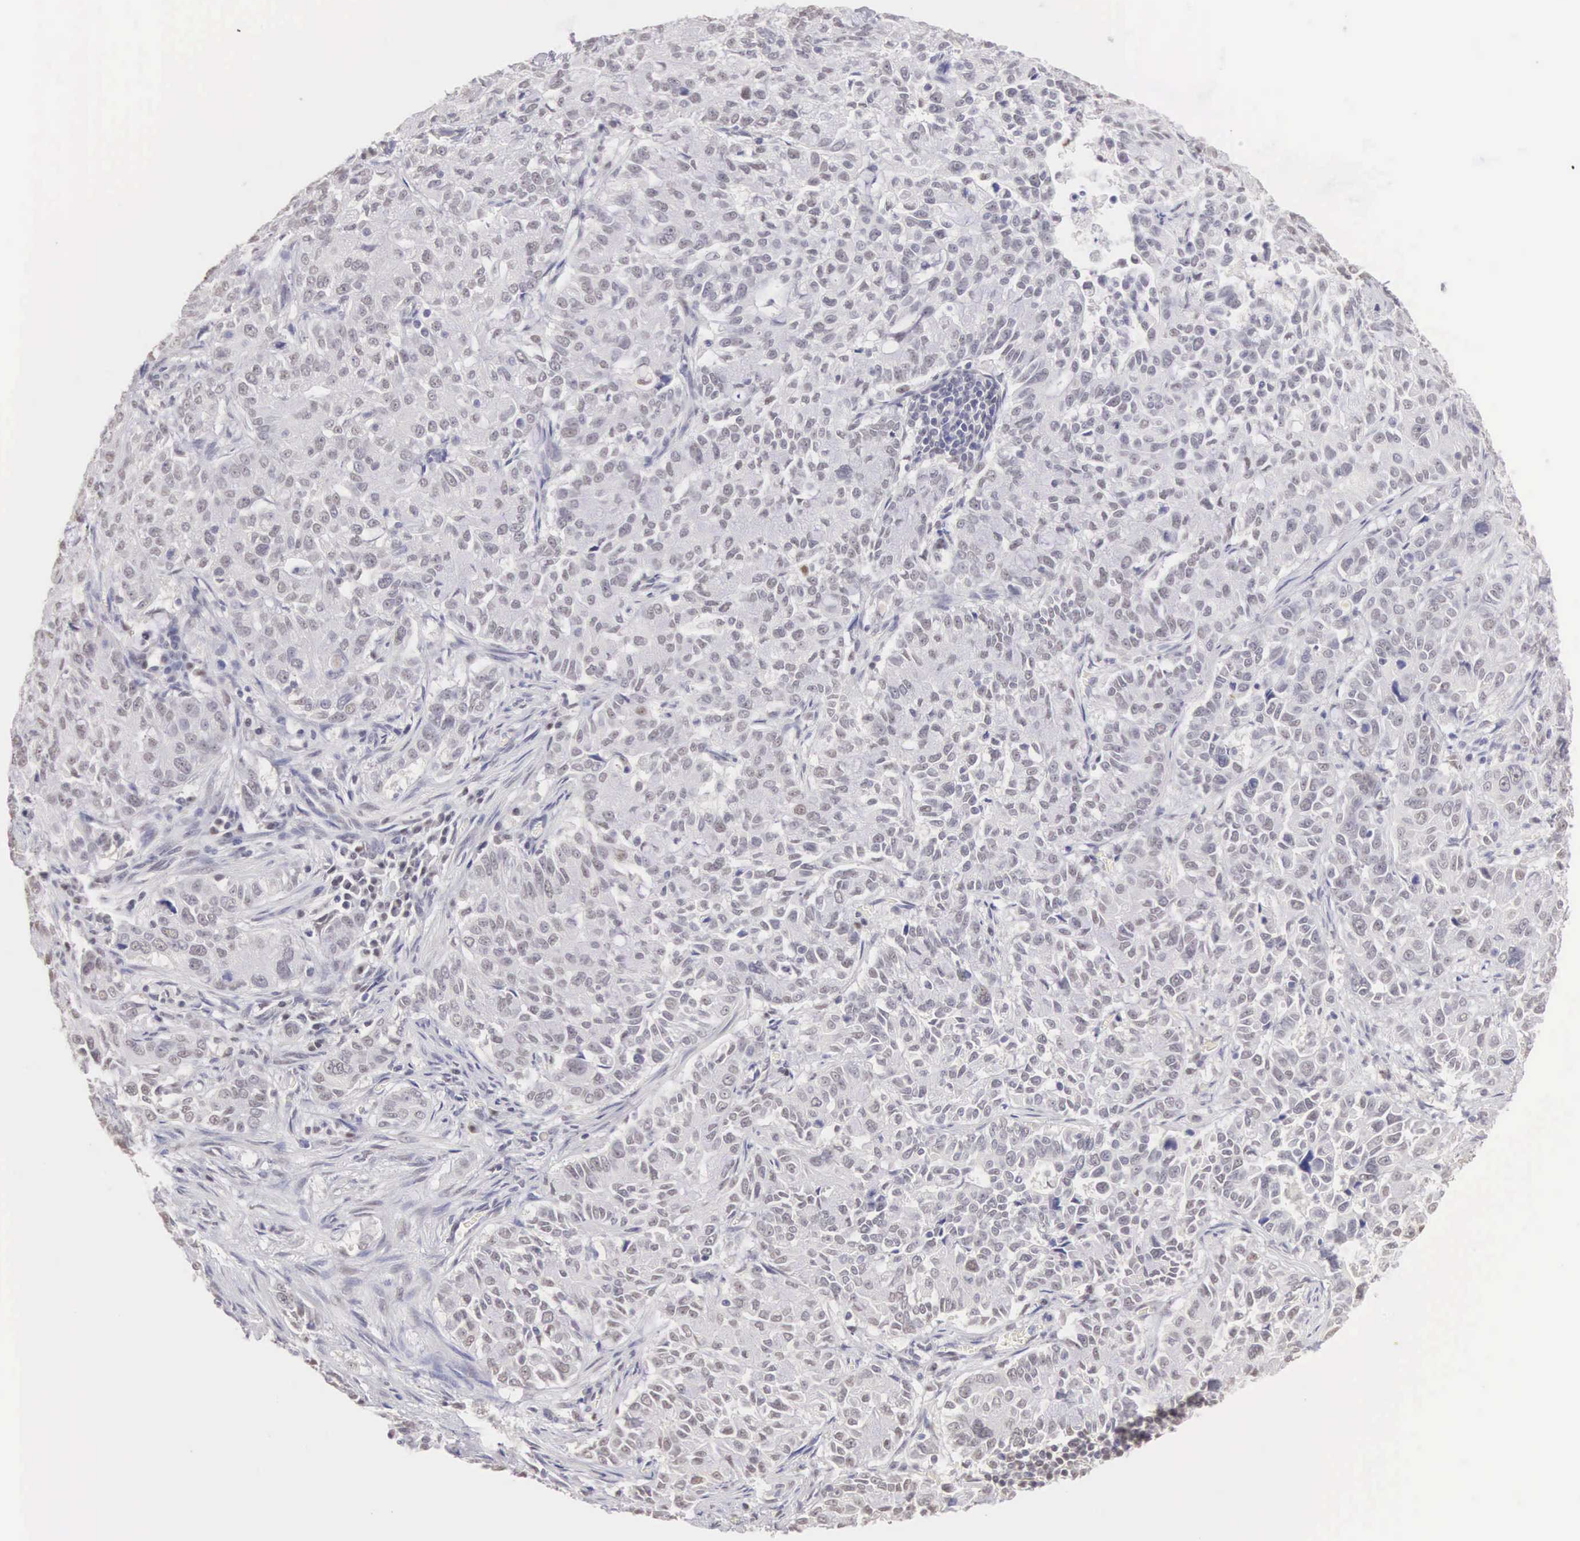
{"staining": {"intensity": "weak", "quantity": "<25%", "location": "nuclear"}, "tissue": "pancreatic cancer", "cell_type": "Tumor cells", "image_type": "cancer", "snomed": [{"axis": "morphology", "description": "Adenocarcinoma, NOS"}, {"axis": "topography", "description": "Pancreas"}], "caption": "Adenocarcinoma (pancreatic) stained for a protein using immunohistochemistry (IHC) reveals no staining tumor cells.", "gene": "UBA1", "patient": {"sex": "female", "age": 52}}